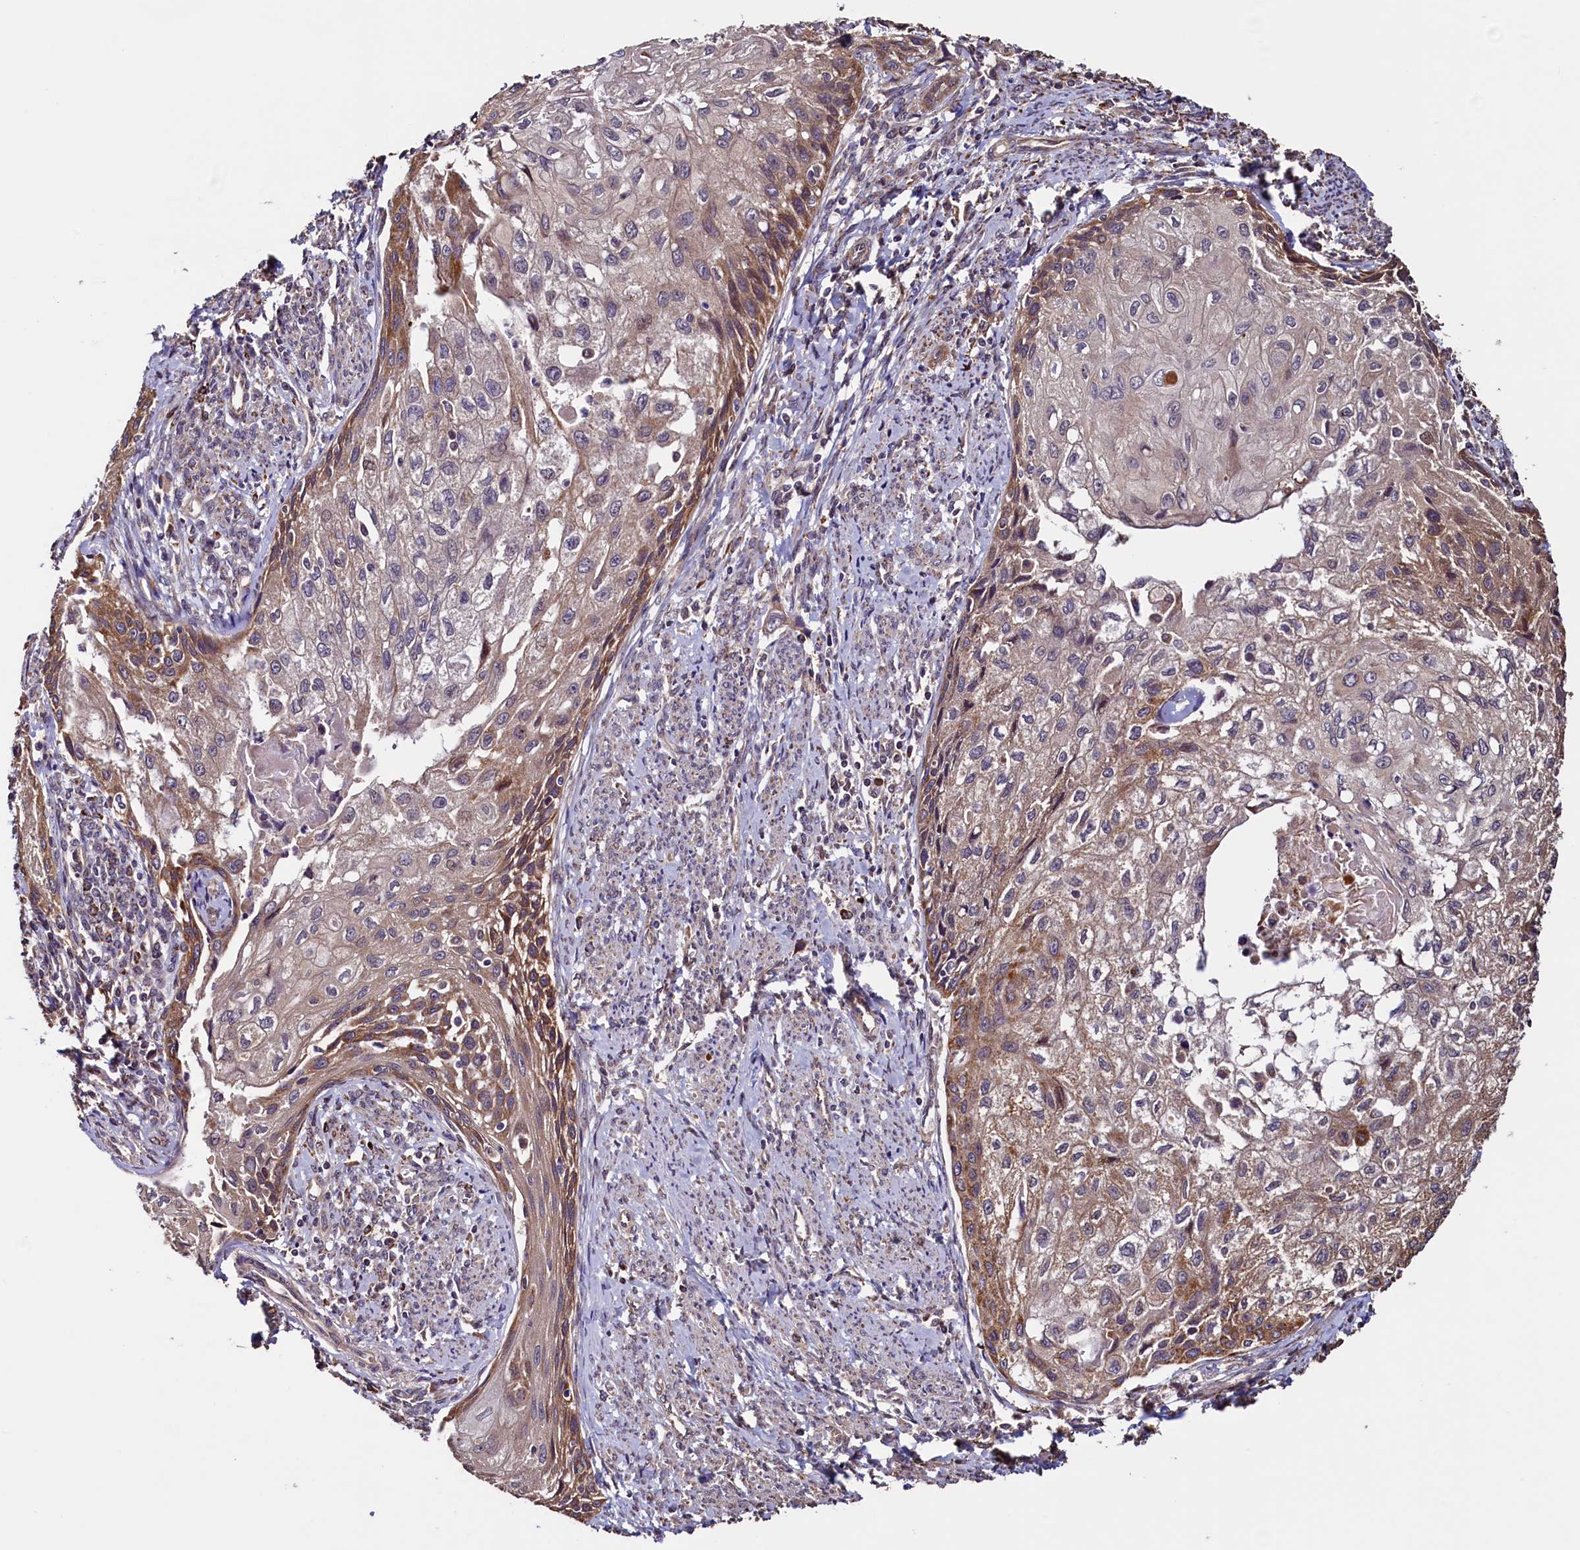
{"staining": {"intensity": "moderate", "quantity": "25%-75%", "location": "cytoplasmic/membranous"}, "tissue": "cervical cancer", "cell_type": "Tumor cells", "image_type": "cancer", "snomed": [{"axis": "morphology", "description": "Squamous cell carcinoma, NOS"}, {"axis": "topography", "description": "Cervix"}], "caption": "IHC (DAB) staining of cervical cancer (squamous cell carcinoma) displays moderate cytoplasmic/membranous protein expression in approximately 25%-75% of tumor cells.", "gene": "RBFA", "patient": {"sex": "female", "age": 67}}